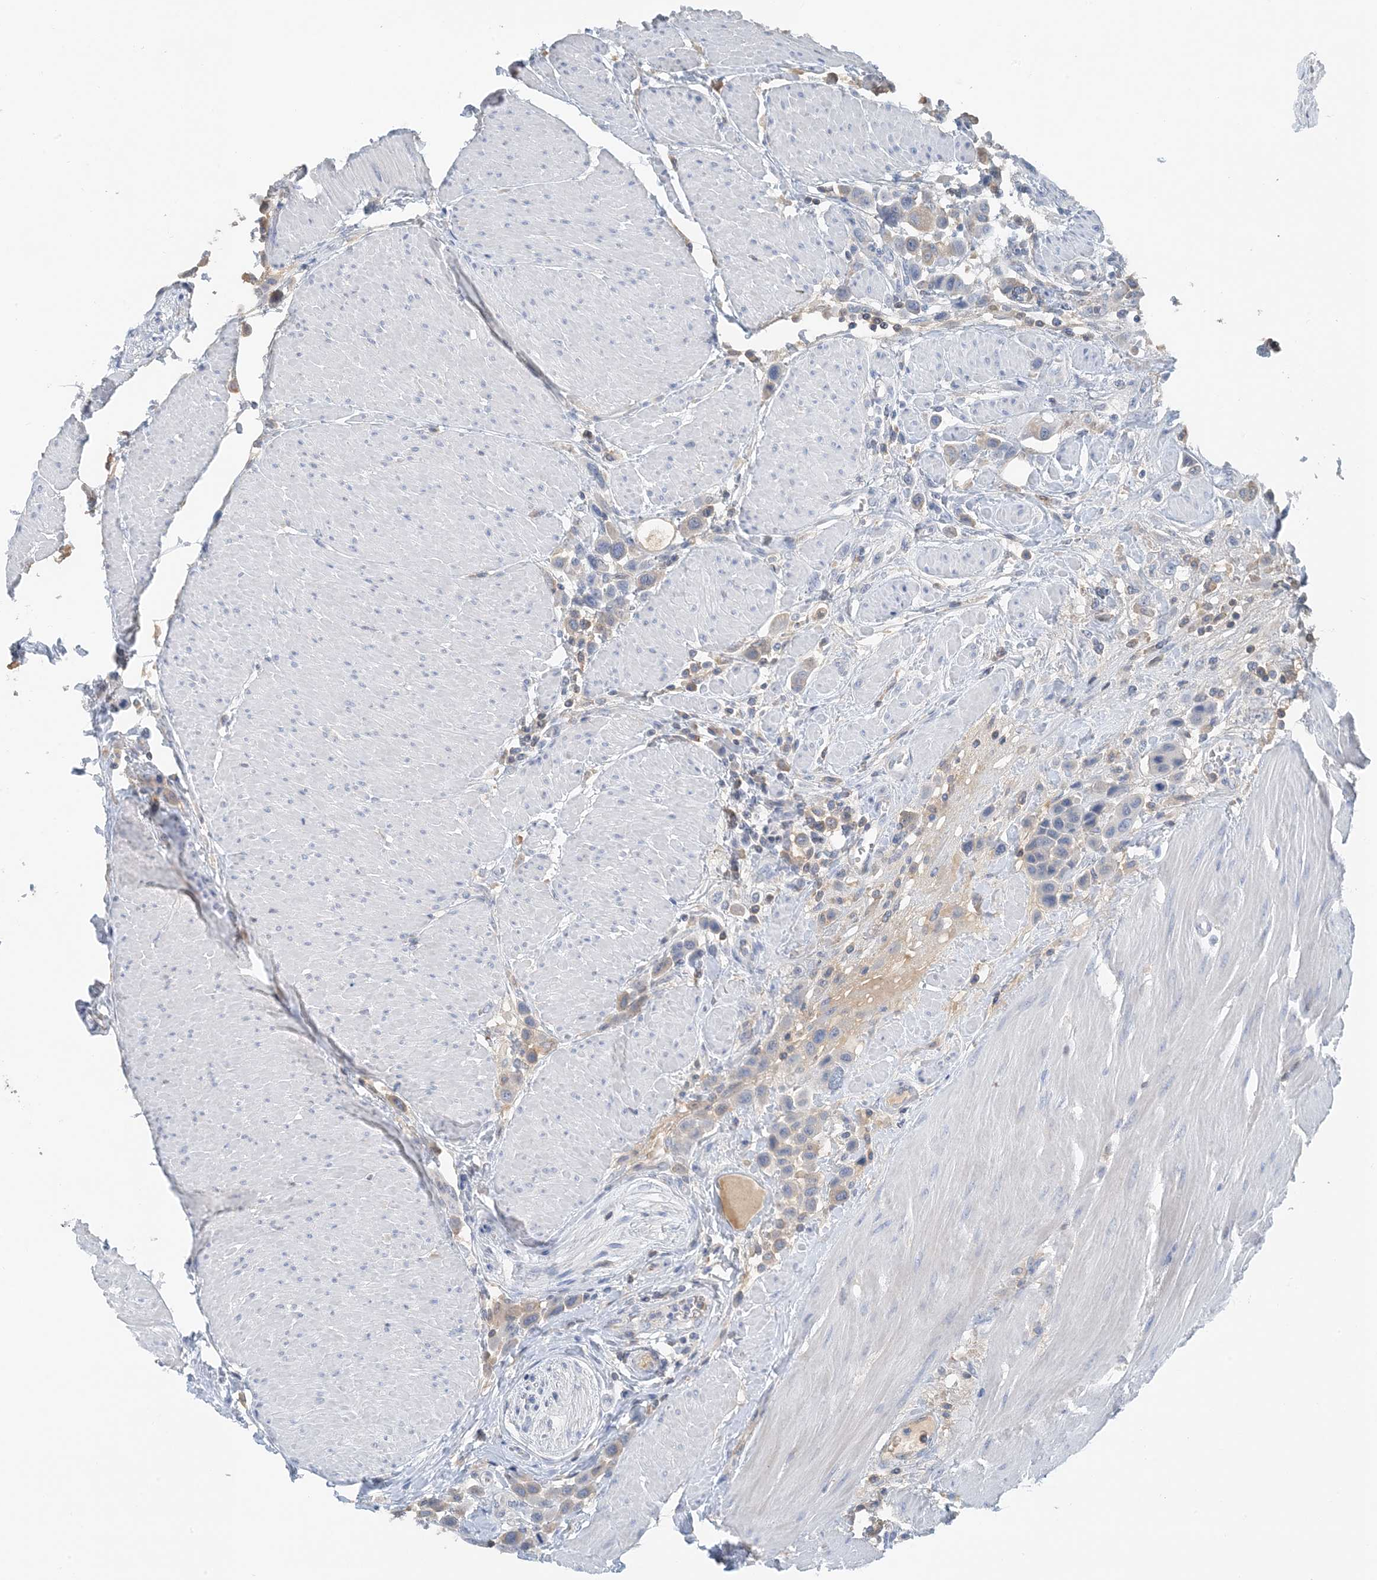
{"staining": {"intensity": "weak", "quantity": "<25%", "location": "cytoplasmic/membranous"}, "tissue": "urothelial cancer", "cell_type": "Tumor cells", "image_type": "cancer", "snomed": [{"axis": "morphology", "description": "Urothelial carcinoma, High grade"}, {"axis": "topography", "description": "Urinary bladder"}], "caption": "Immunohistochemistry of urothelial carcinoma (high-grade) exhibits no expression in tumor cells.", "gene": "CTRL", "patient": {"sex": "male", "age": 50}}